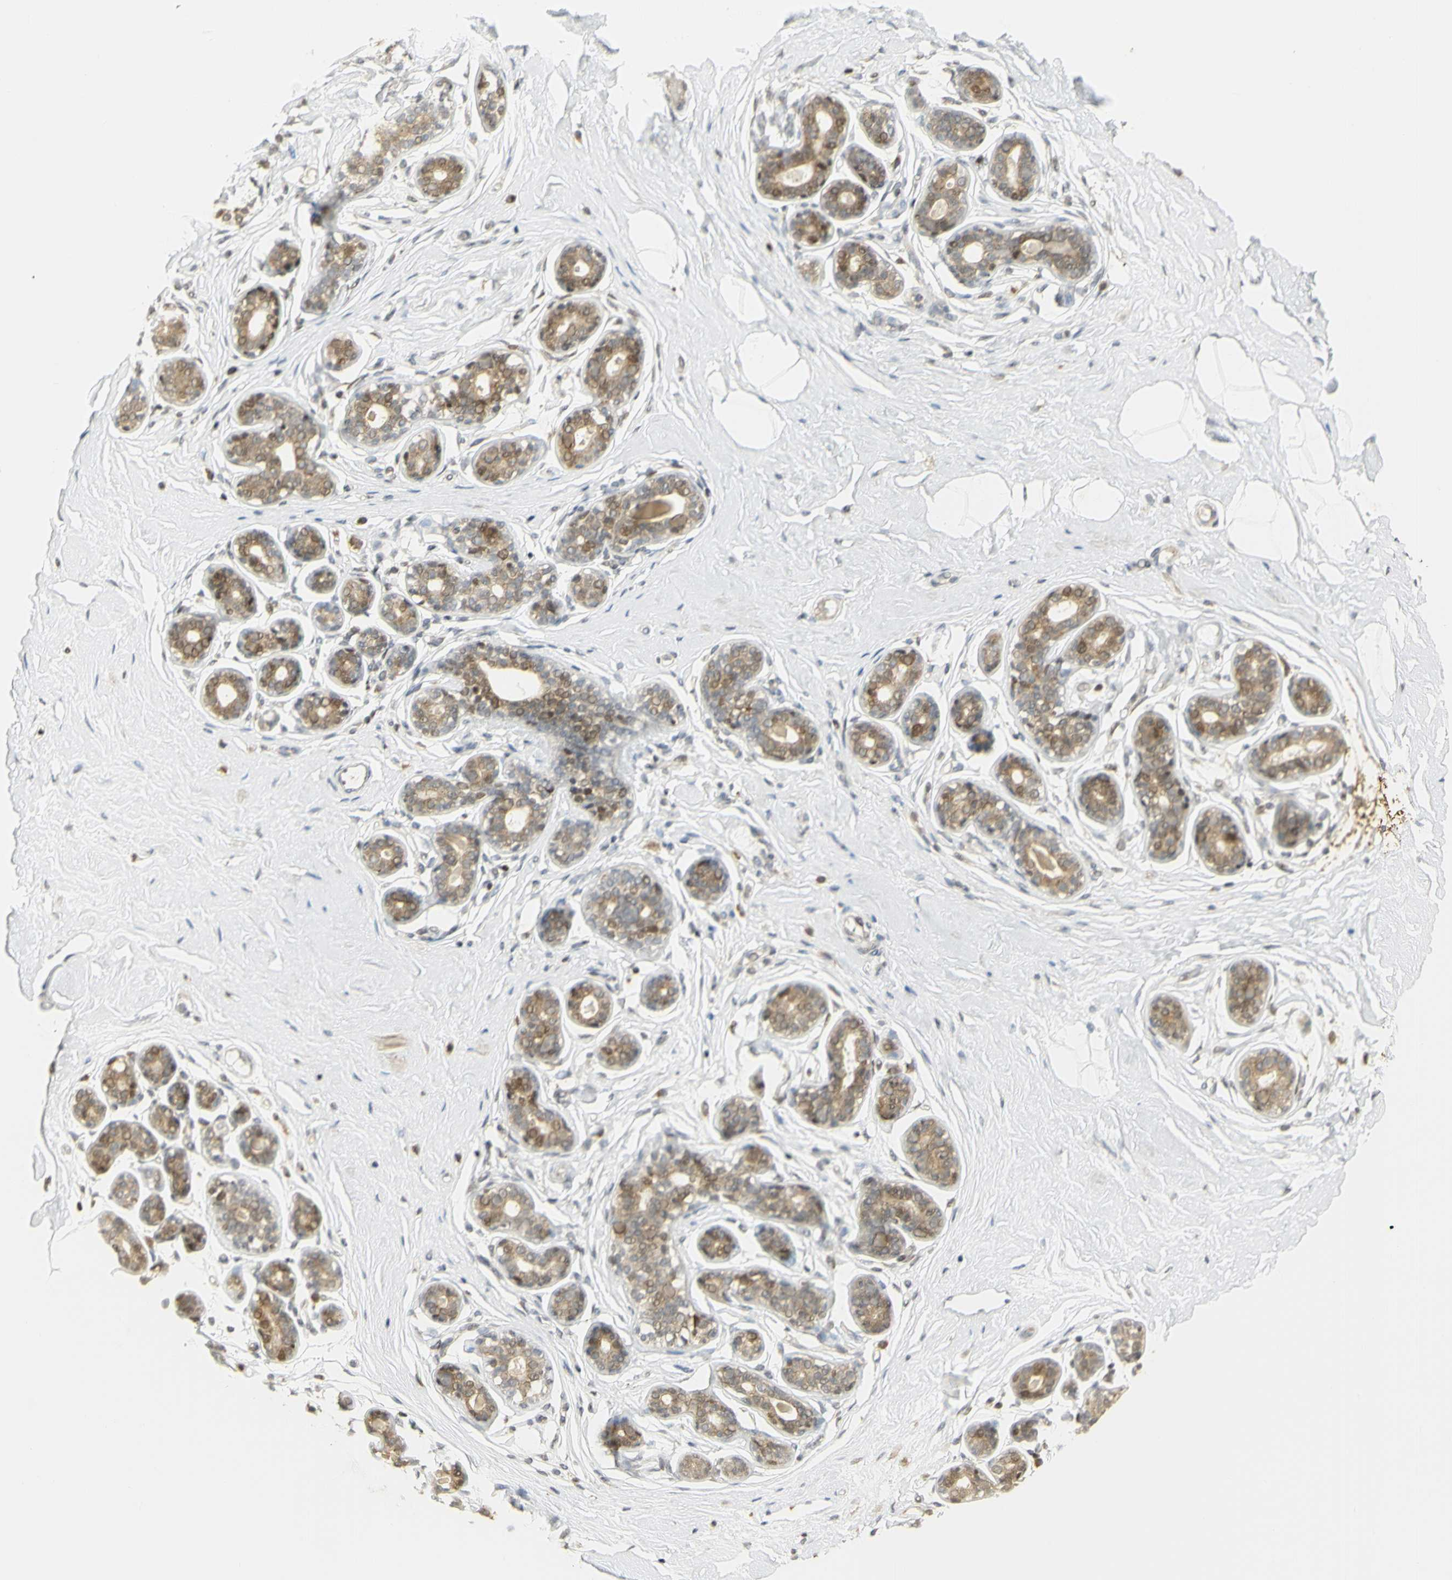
{"staining": {"intensity": "negative", "quantity": "none", "location": "none"}, "tissue": "breast", "cell_type": "Adipocytes", "image_type": "normal", "snomed": [{"axis": "morphology", "description": "Normal tissue, NOS"}, {"axis": "topography", "description": "Breast"}], "caption": "Immunohistochemistry (IHC) photomicrograph of normal breast: human breast stained with DAB displays no significant protein expression in adipocytes. Nuclei are stained in blue.", "gene": "KIF11", "patient": {"sex": "female", "age": 23}}